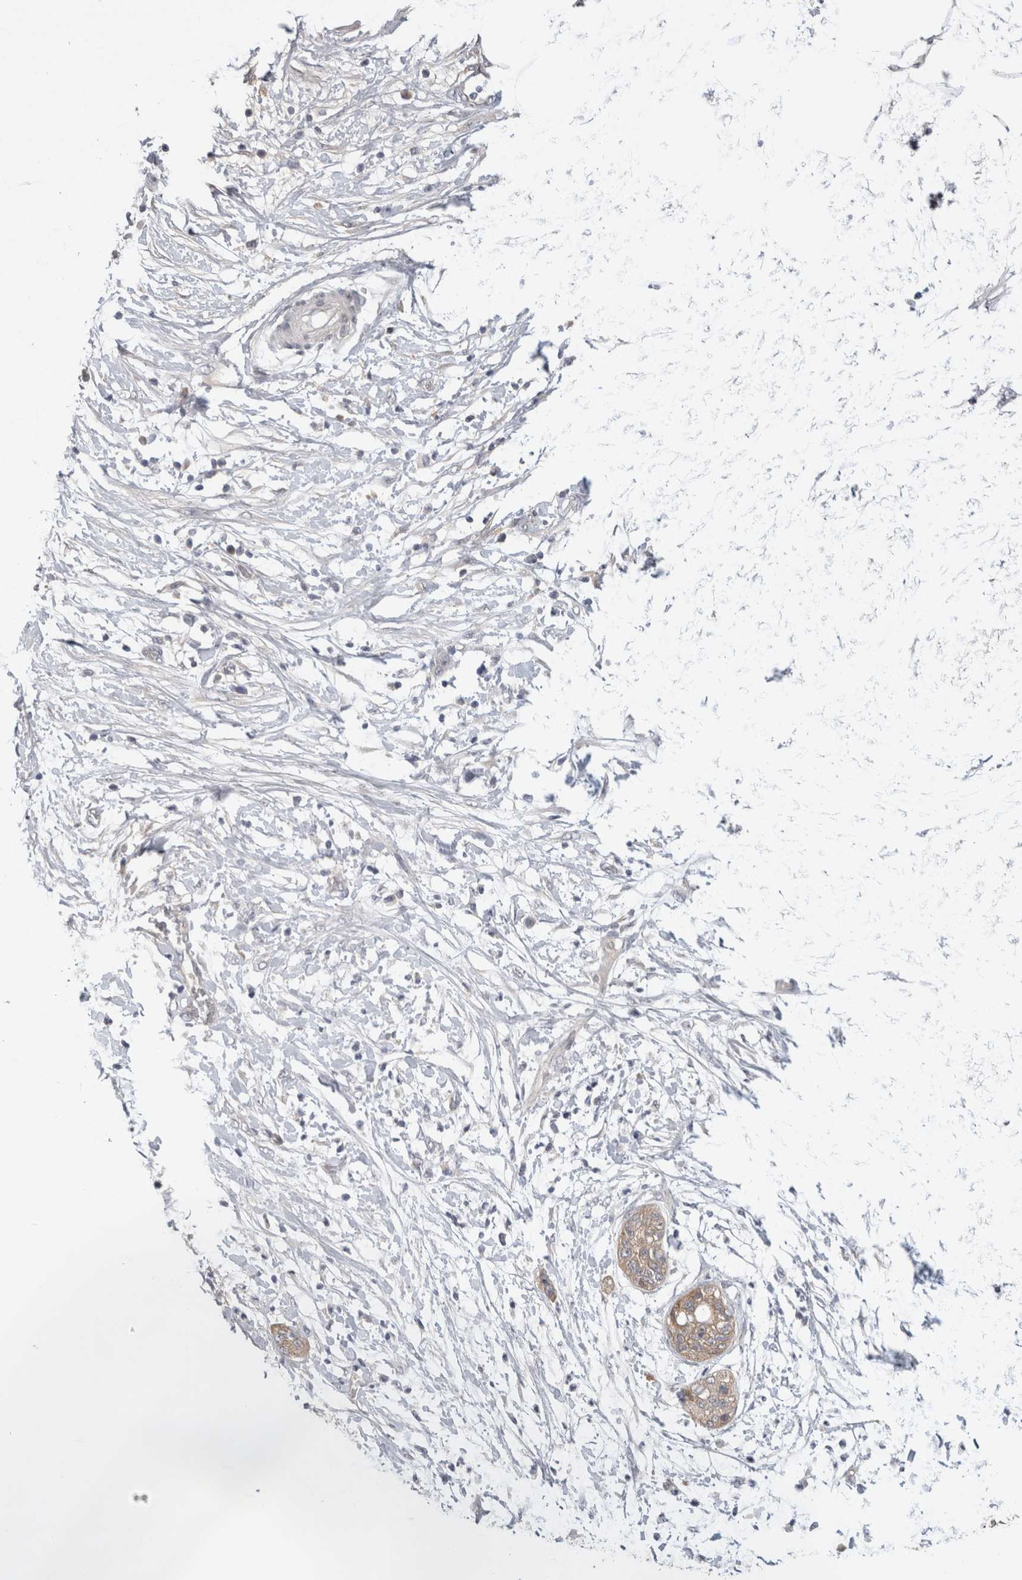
{"staining": {"intensity": "weak", "quantity": ">75%", "location": "cytoplasmic/membranous"}, "tissue": "pancreatic cancer", "cell_type": "Tumor cells", "image_type": "cancer", "snomed": [{"axis": "morphology", "description": "Adenocarcinoma, NOS"}, {"axis": "topography", "description": "Pancreas"}], "caption": "DAB immunohistochemical staining of human pancreatic cancer (adenocarcinoma) displays weak cytoplasmic/membranous protein positivity in approximately >75% of tumor cells.", "gene": "CERS3", "patient": {"sex": "female", "age": 78}}